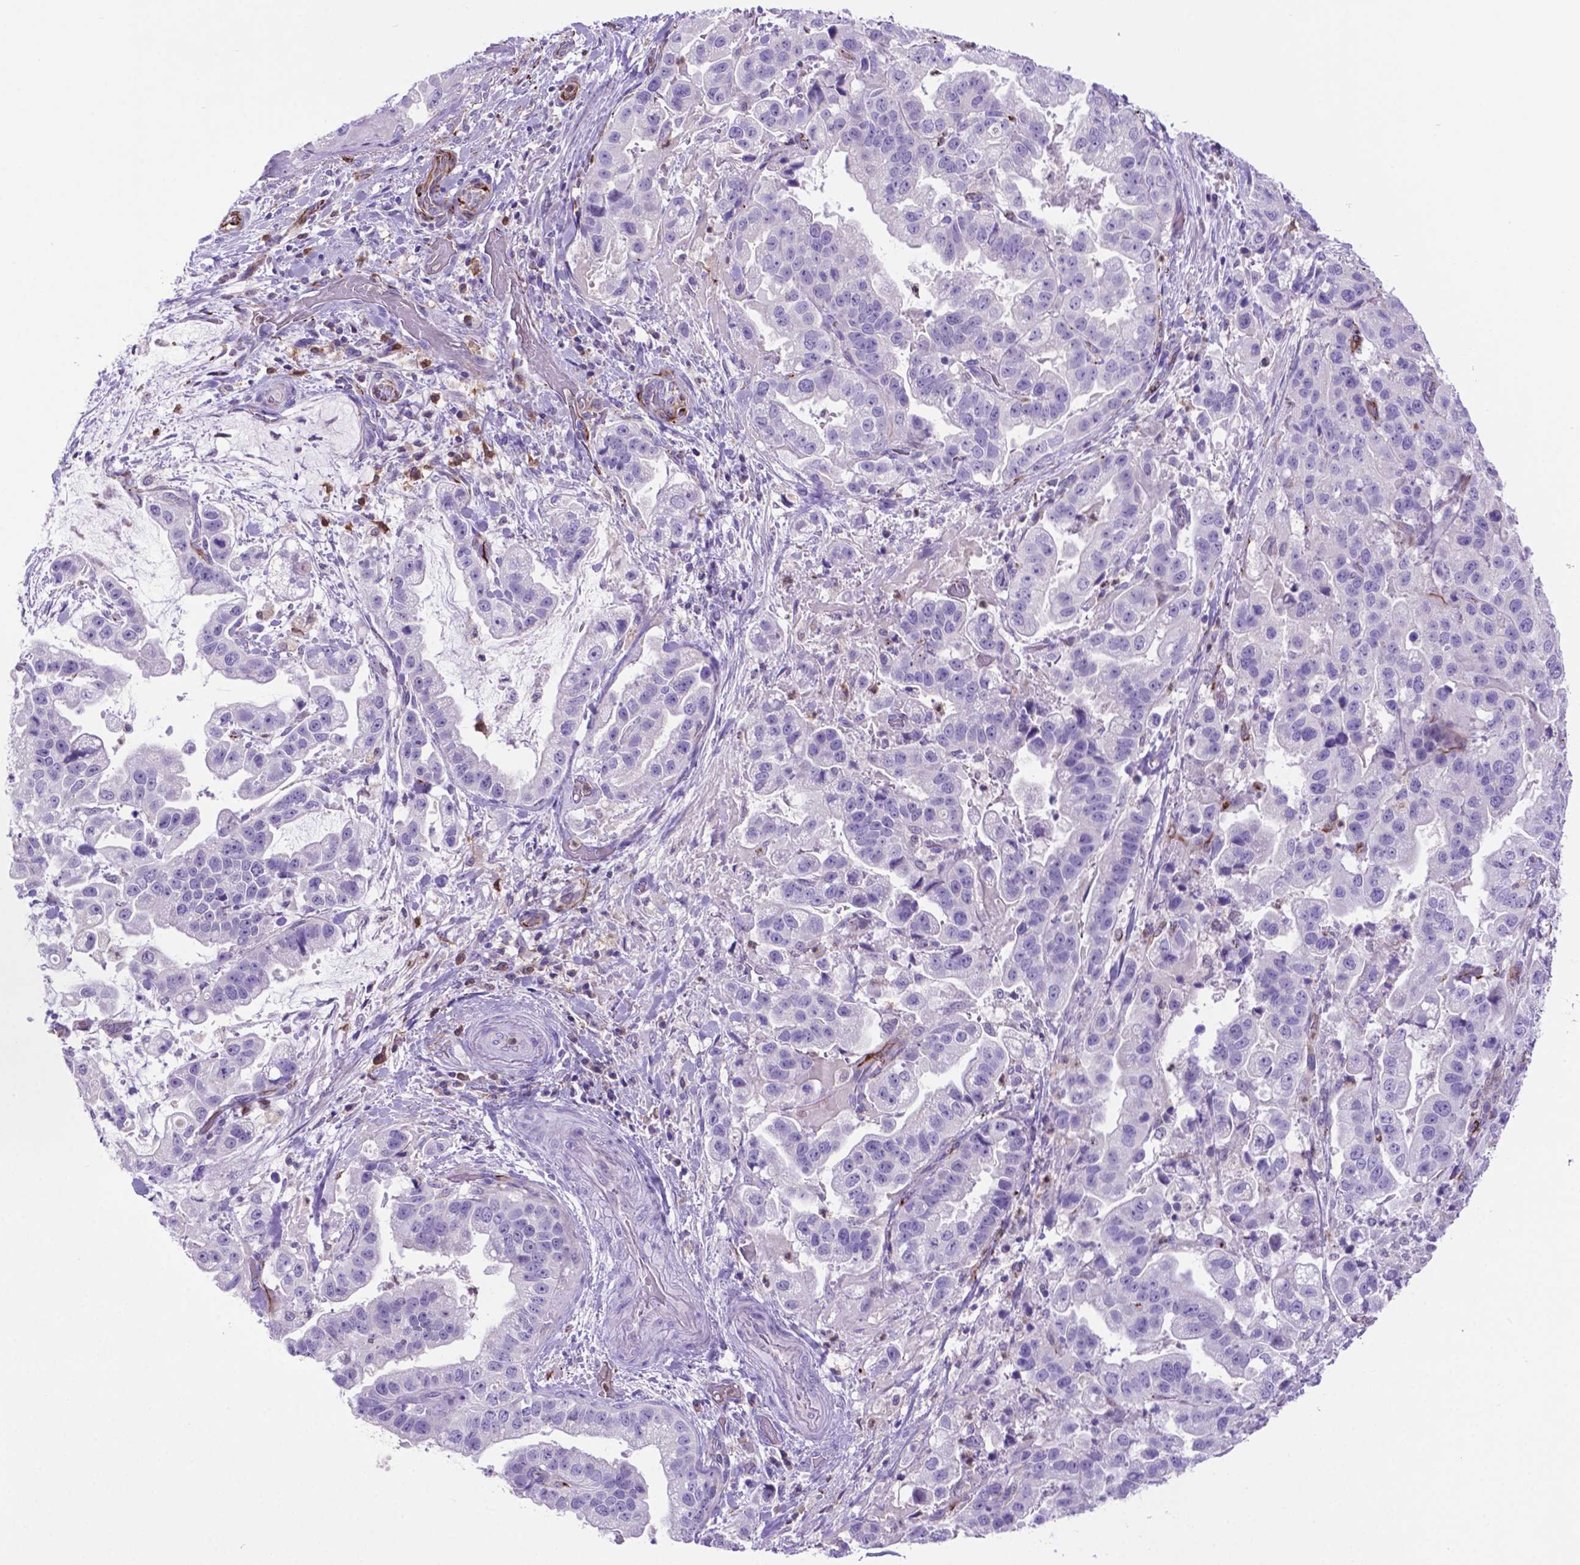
{"staining": {"intensity": "negative", "quantity": "none", "location": "none"}, "tissue": "stomach cancer", "cell_type": "Tumor cells", "image_type": "cancer", "snomed": [{"axis": "morphology", "description": "Adenocarcinoma, NOS"}, {"axis": "topography", "description": "Stomach"}], "caption": "Protein analysis of stomach cancer (adenocarcinoma) reveals no significant expression in tumor cells.", "gene": "LZTR1", "patient": {"sex": "male", "age": 59}}